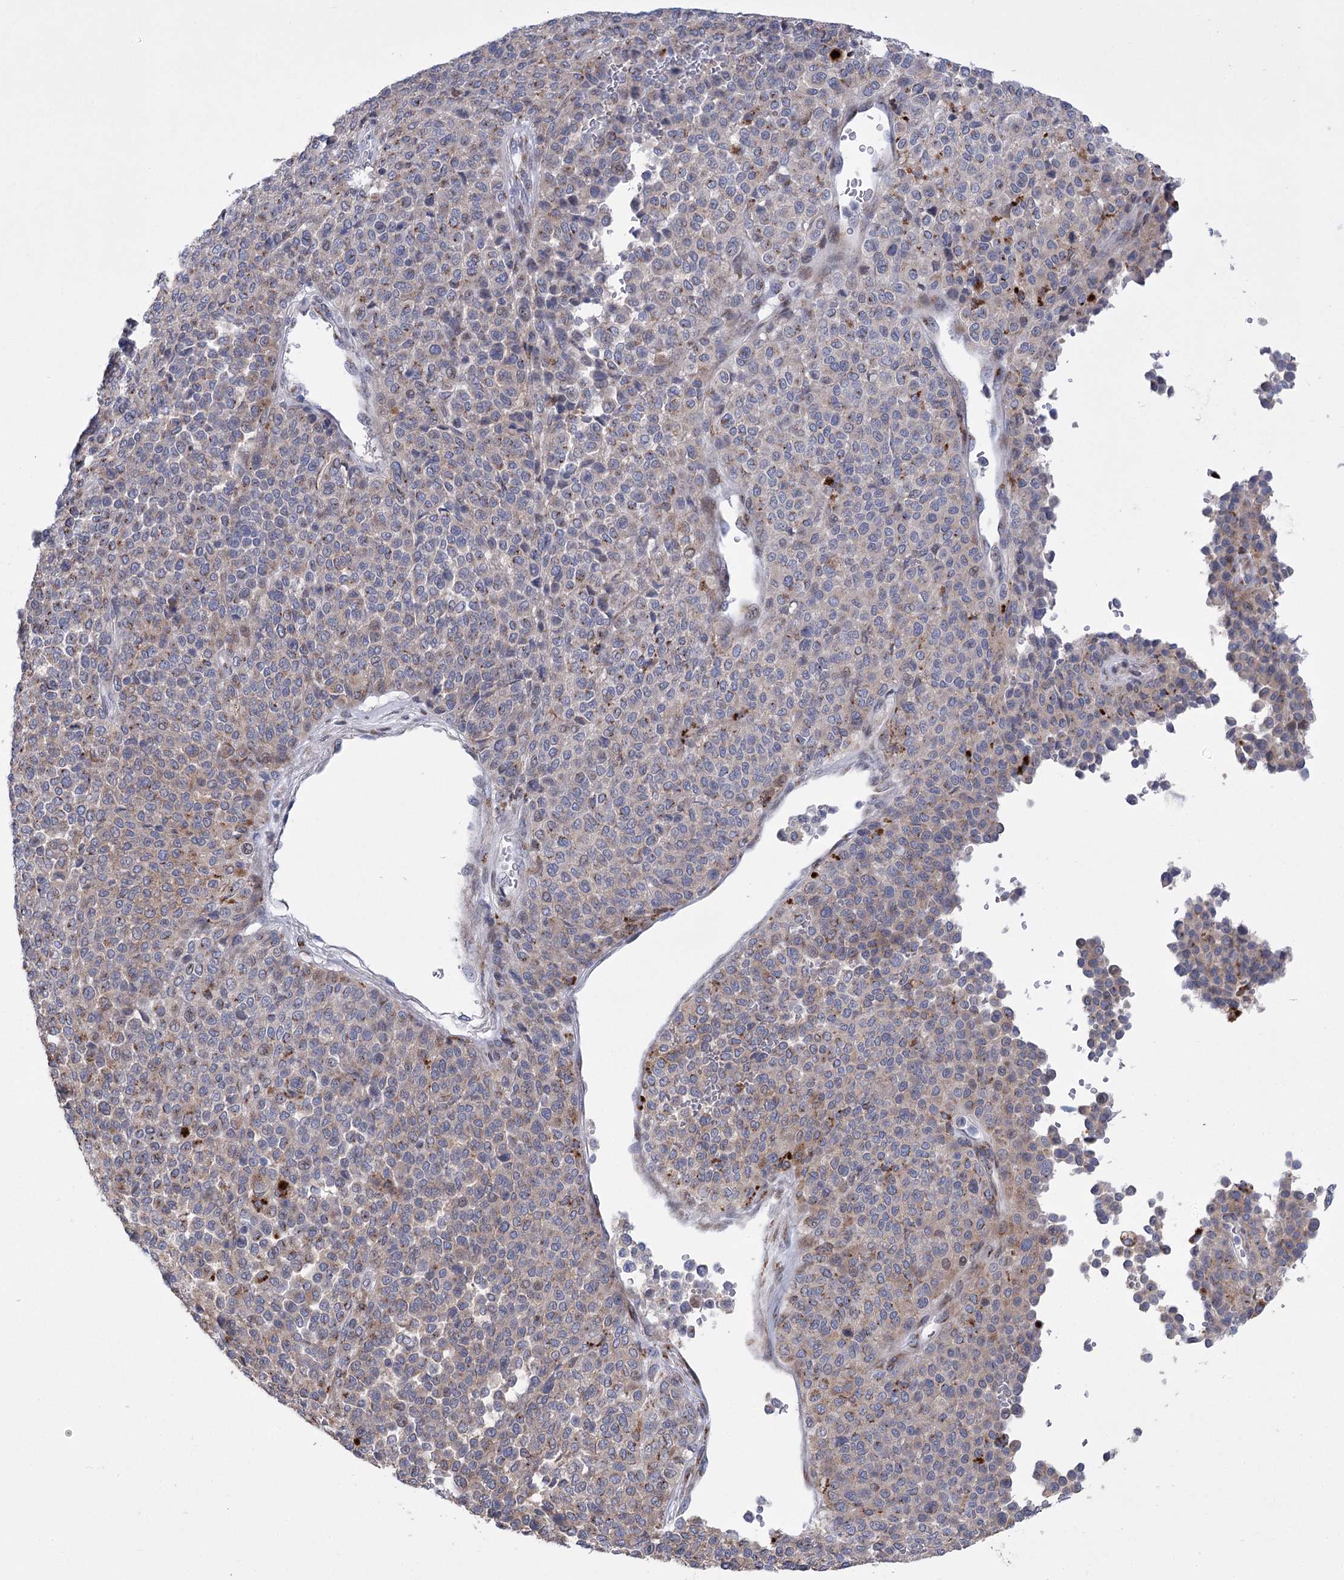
{"staining": {"intensity": "weak", "quantity": "<25%", "location": "cytoplasmic/membranous"}, "tissue": "melanoma", "cell_type": "Tumor cells", "image_type": "cancer", "snomed": [{"axis": "morphology", "description": "Malignant melanoma, Metastatic site"}, {"axis": "topography", "description": "Pancreas"}], "caption": "A histopathology image of human melanoma is negative for staining in tumor cells.", "gene": "NME7", "patient": {"sex": "female", "age": 30}}